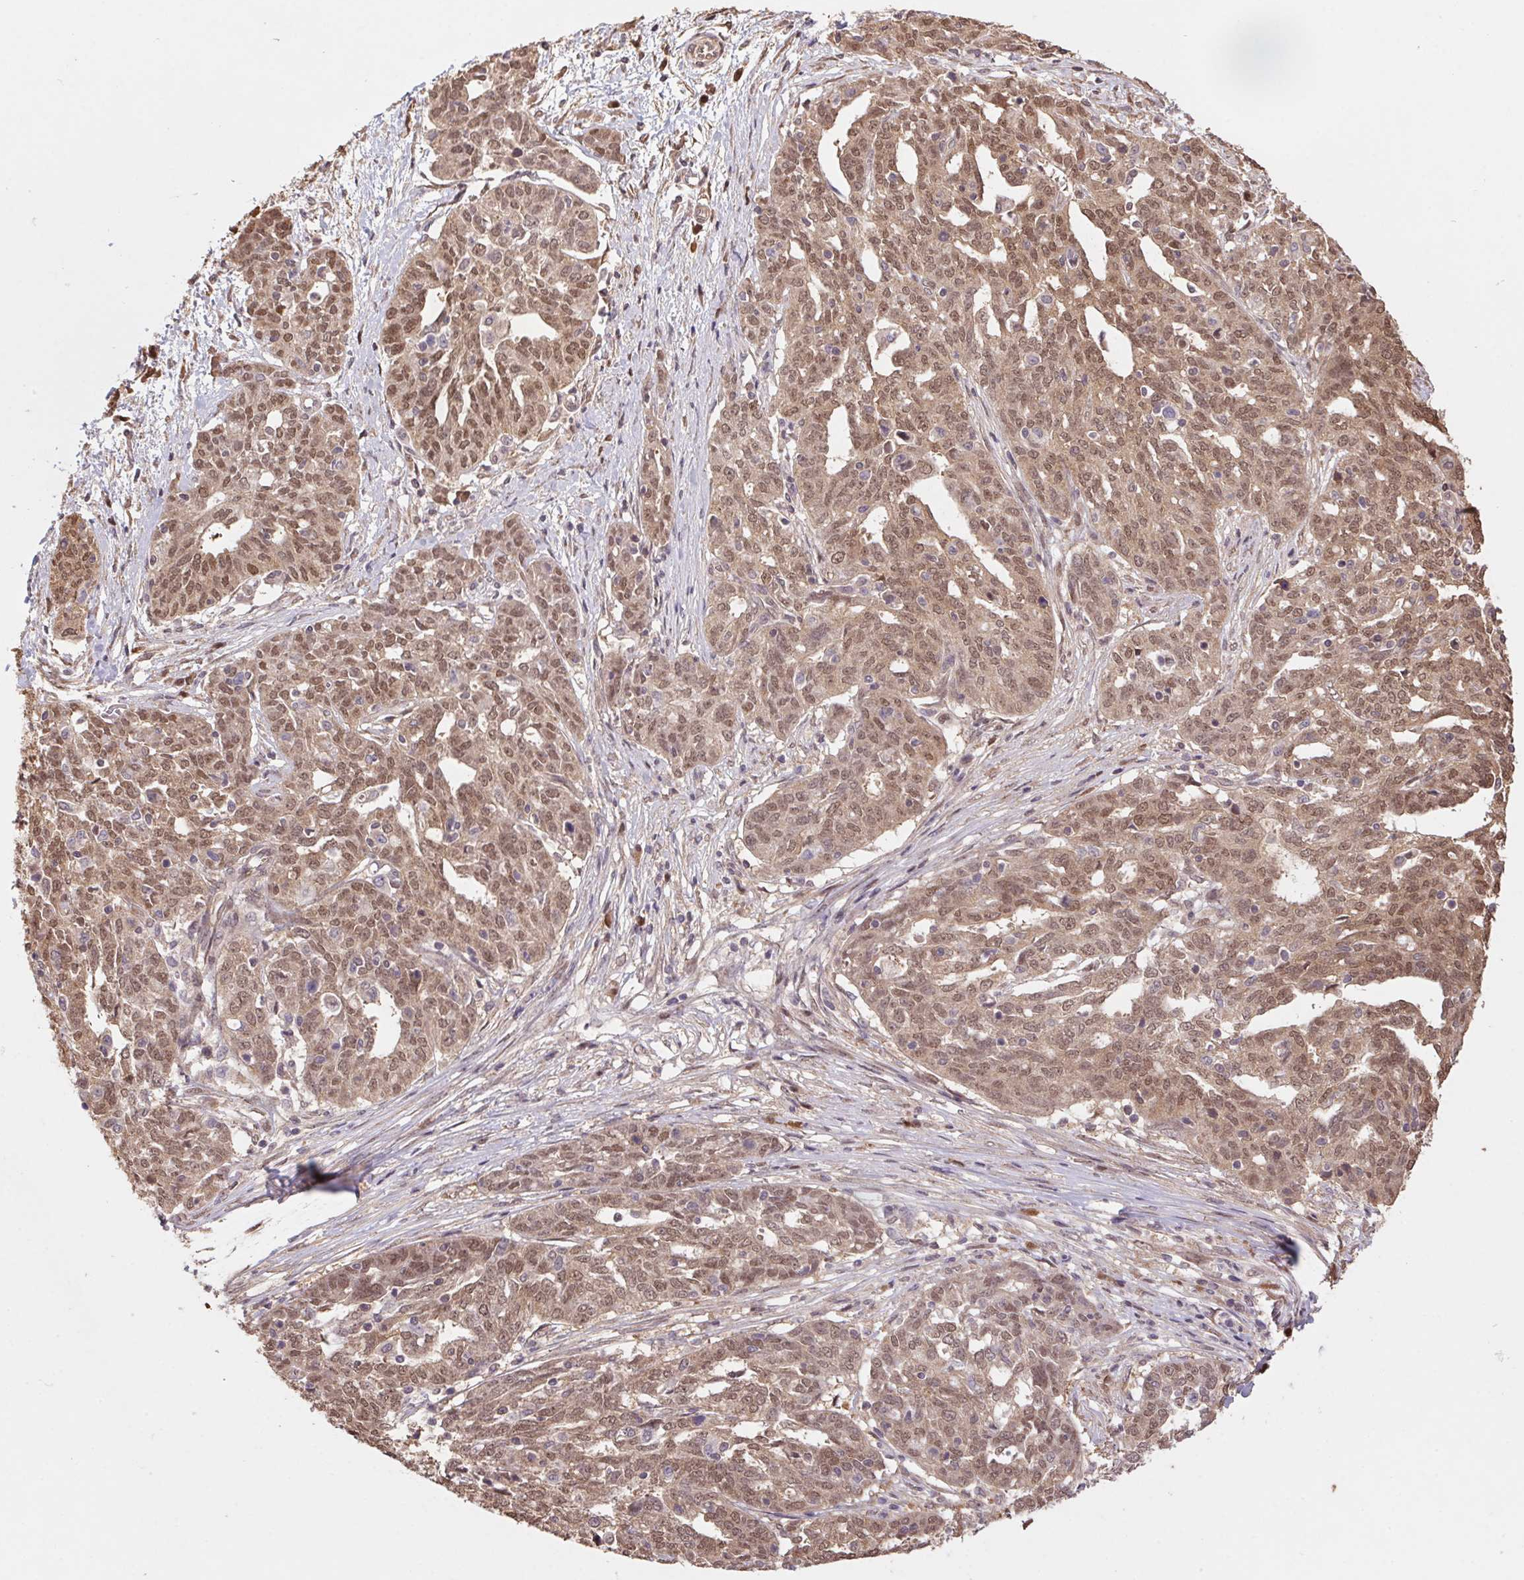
{"staining": {"intensity": "moderate", "quantity": ">75%", "location": "cytoplasmic/membranous,nuclear"}, "tissue": "ovarian cancer", "cell_type": "Tumor cells", "image_type": "cancer", "snomed": [{"axis": "morphology", "description": "Cystadenocarcinoma, serous, NOS"}, {"axis": "topography", "description": "Ovary"}], "caption": "A high-resolution image shows immunohistochemistry (IHC) staining of ovarian cancer (serous cystadenocarcinoma), which reveals moderate cytoplasmic/membranous and nuclear expression in approximately >75% of tumor cells.", "gene": "CUTA", "patient": {"sex": "female", "age": 67}}